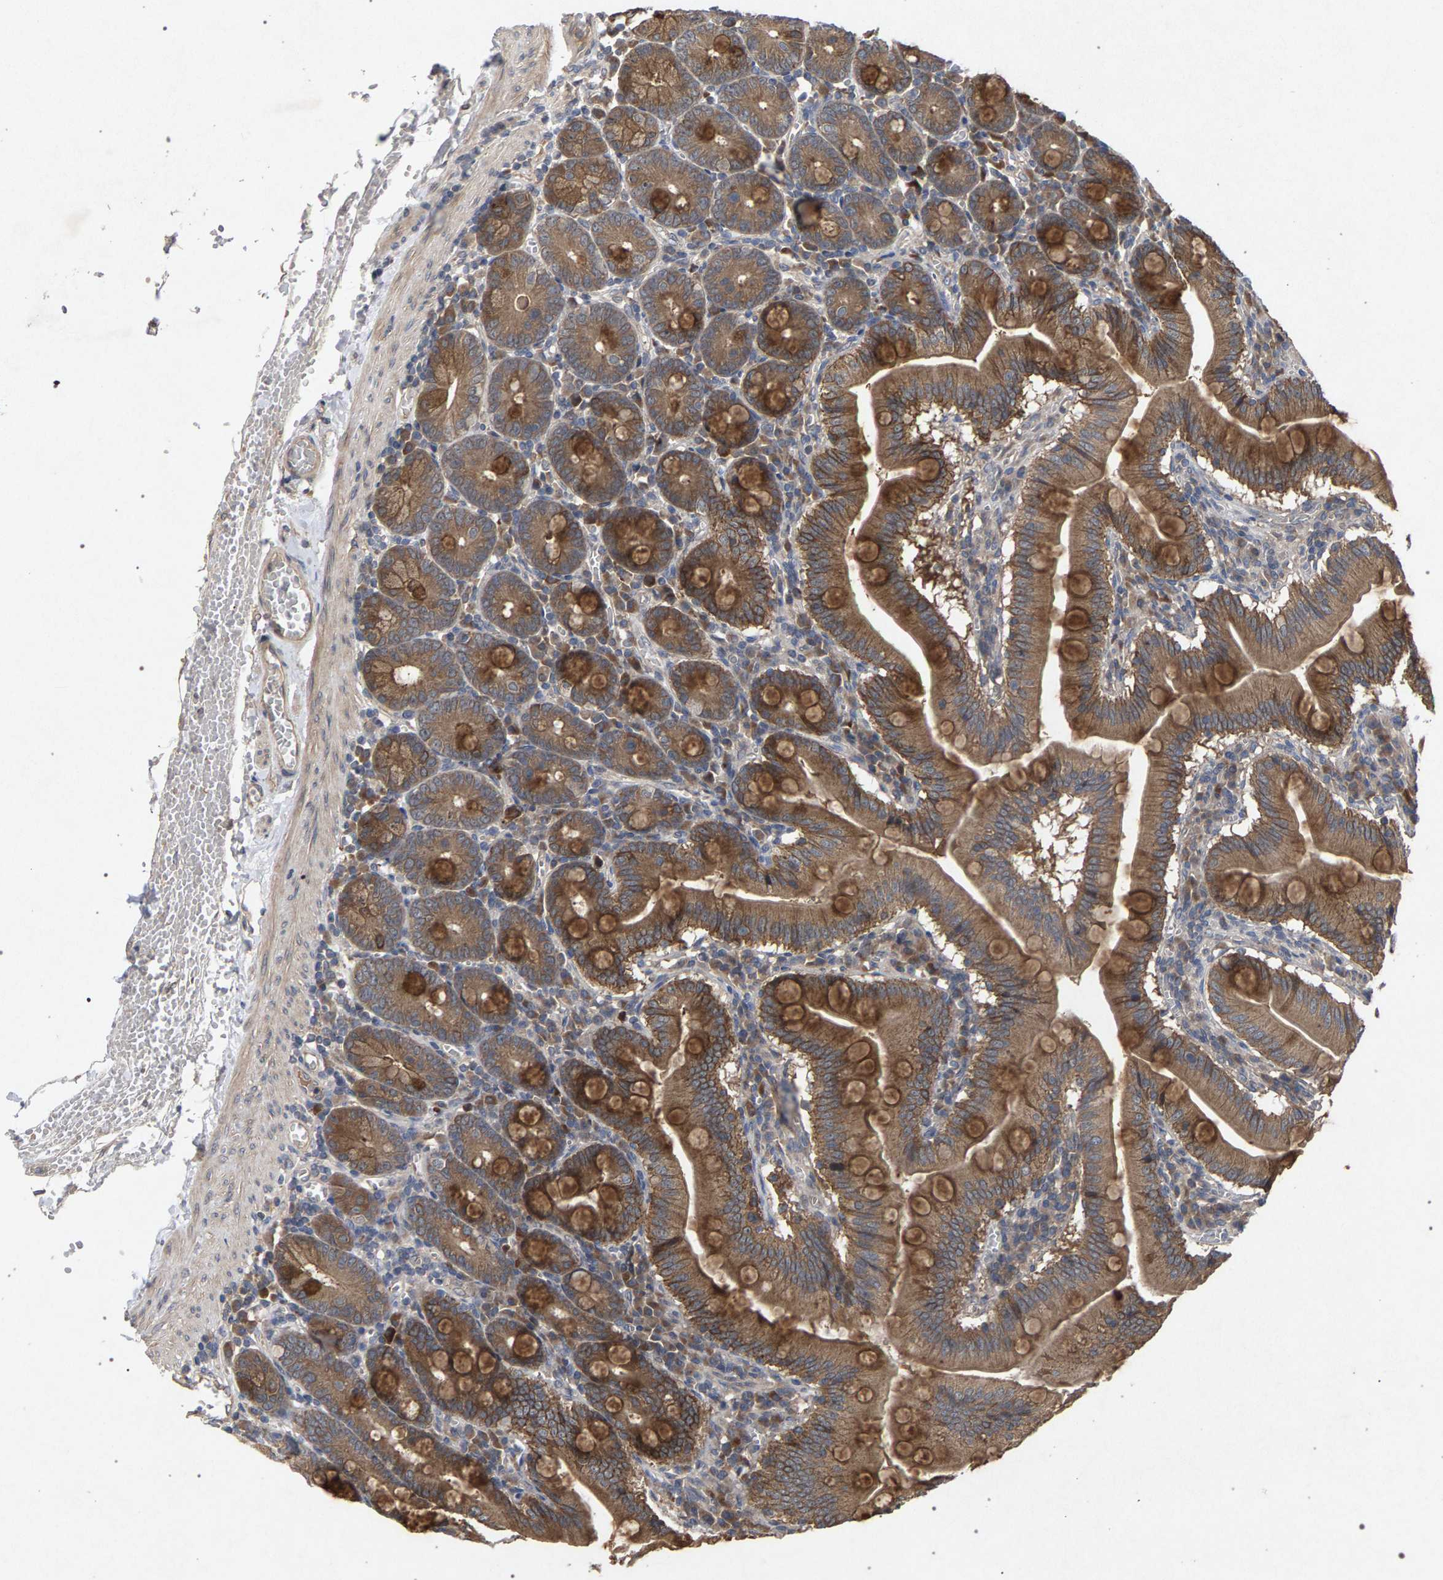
{"staining": {"intensity": "strong", "quantity": ">75%", "location": "cytoplasmic/membranous"}, "tissue": "small intestine", "cell_type": "Glandular cells", "image_type": "normal", "snomed": [{"axis": "morphology", "description": "Normal tissue, NOS"}, {"axis": "topography", "description": "Small intestine"}], "caption": "This photomicrograph demonstrates IHC staining of normal small intestine, with high strong cytoplasmic/membranous expression in about >75% of glandular cells.", "gene": "SLC4A4", "patient": {"sex": "male", "age": 71}}